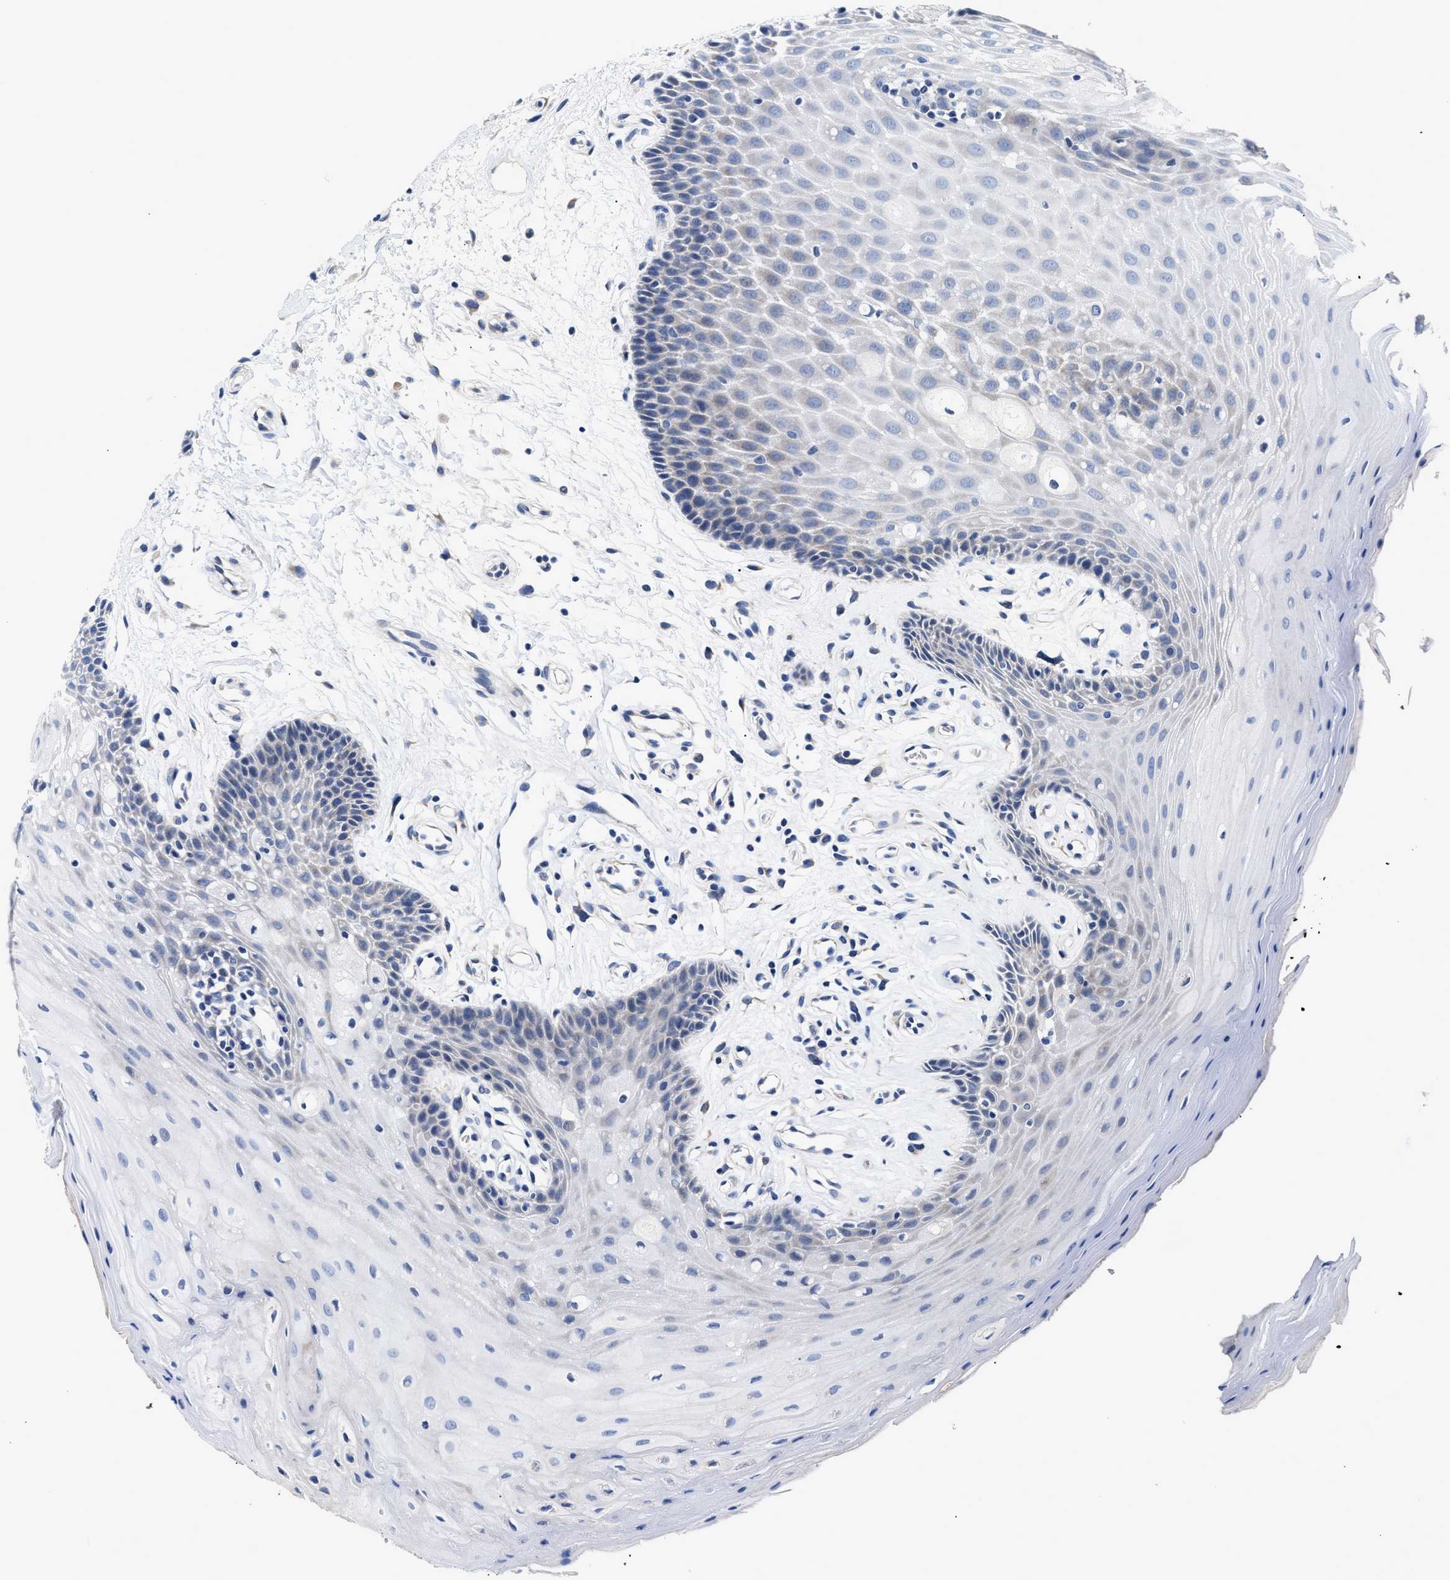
{"staining": {"intensity": "negative", "quantity": "none", "location": "none"}, "tissue": "oral mucosa", "cell_type": "Squamous epithelial cells", "image_type": "normal", "snomed": [{"axis": "morphology", "description": "Normal tissue, NOS"}, {"axis": "morphology", "description": "Squamous cell carcinoma, NOS"}, {"axis": "topography", "description": "Oral tissue"}, {"axis": "topography", "description": "Head-Neck"}], "caption": "IHC photomicrograph of normal human oral mucosa stained for a protein (brown), which reveals no expression in squamous epithelial cells.", "gene": "RINT1", "patient": {"sex": "male", "age": 71}}